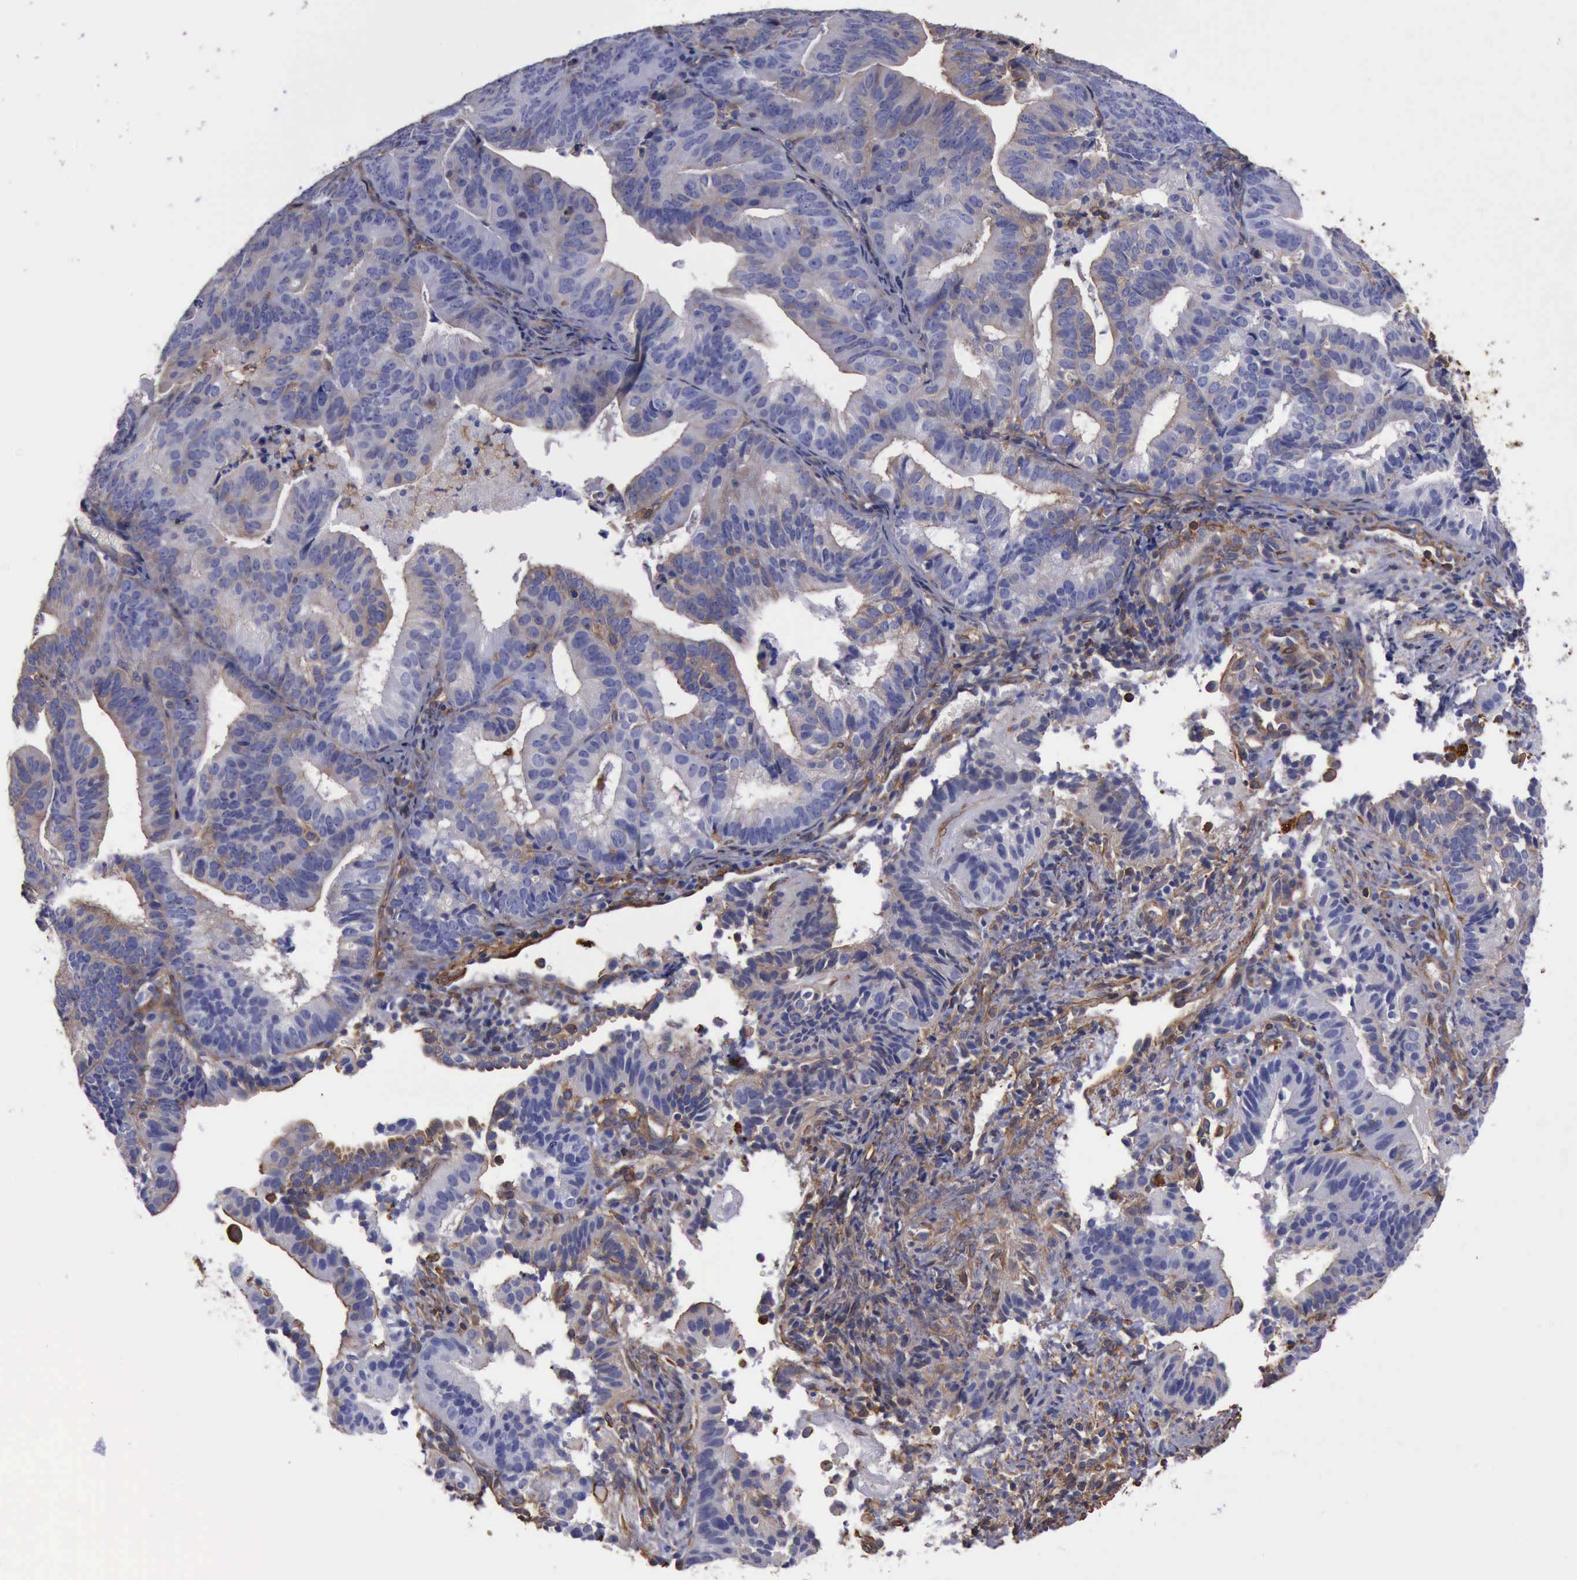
{"staining": {"intensity": "weak", "quantity": "25%-75%", "location": "cytoplasmic/membranous"}, "tissue": "cervical cancer", "cell_type": "Tumor cells", "image_type": "cancer", "snomed": [{"axis": "morphology", "description": "Adenocarcinoma, NOS"}, {"axis": "topography", "description": "Cervix"}], "caption": "This histopathology image demonstrates immunohistochemistry (IHC) staining of cervical cancer (adenocarcinoma), with low weak cytoplasmic/membranous staining in approximately 25%-75% of tumor cells.", "gene": "FLNA", "patient": {"sex": "female", "age": 60}}